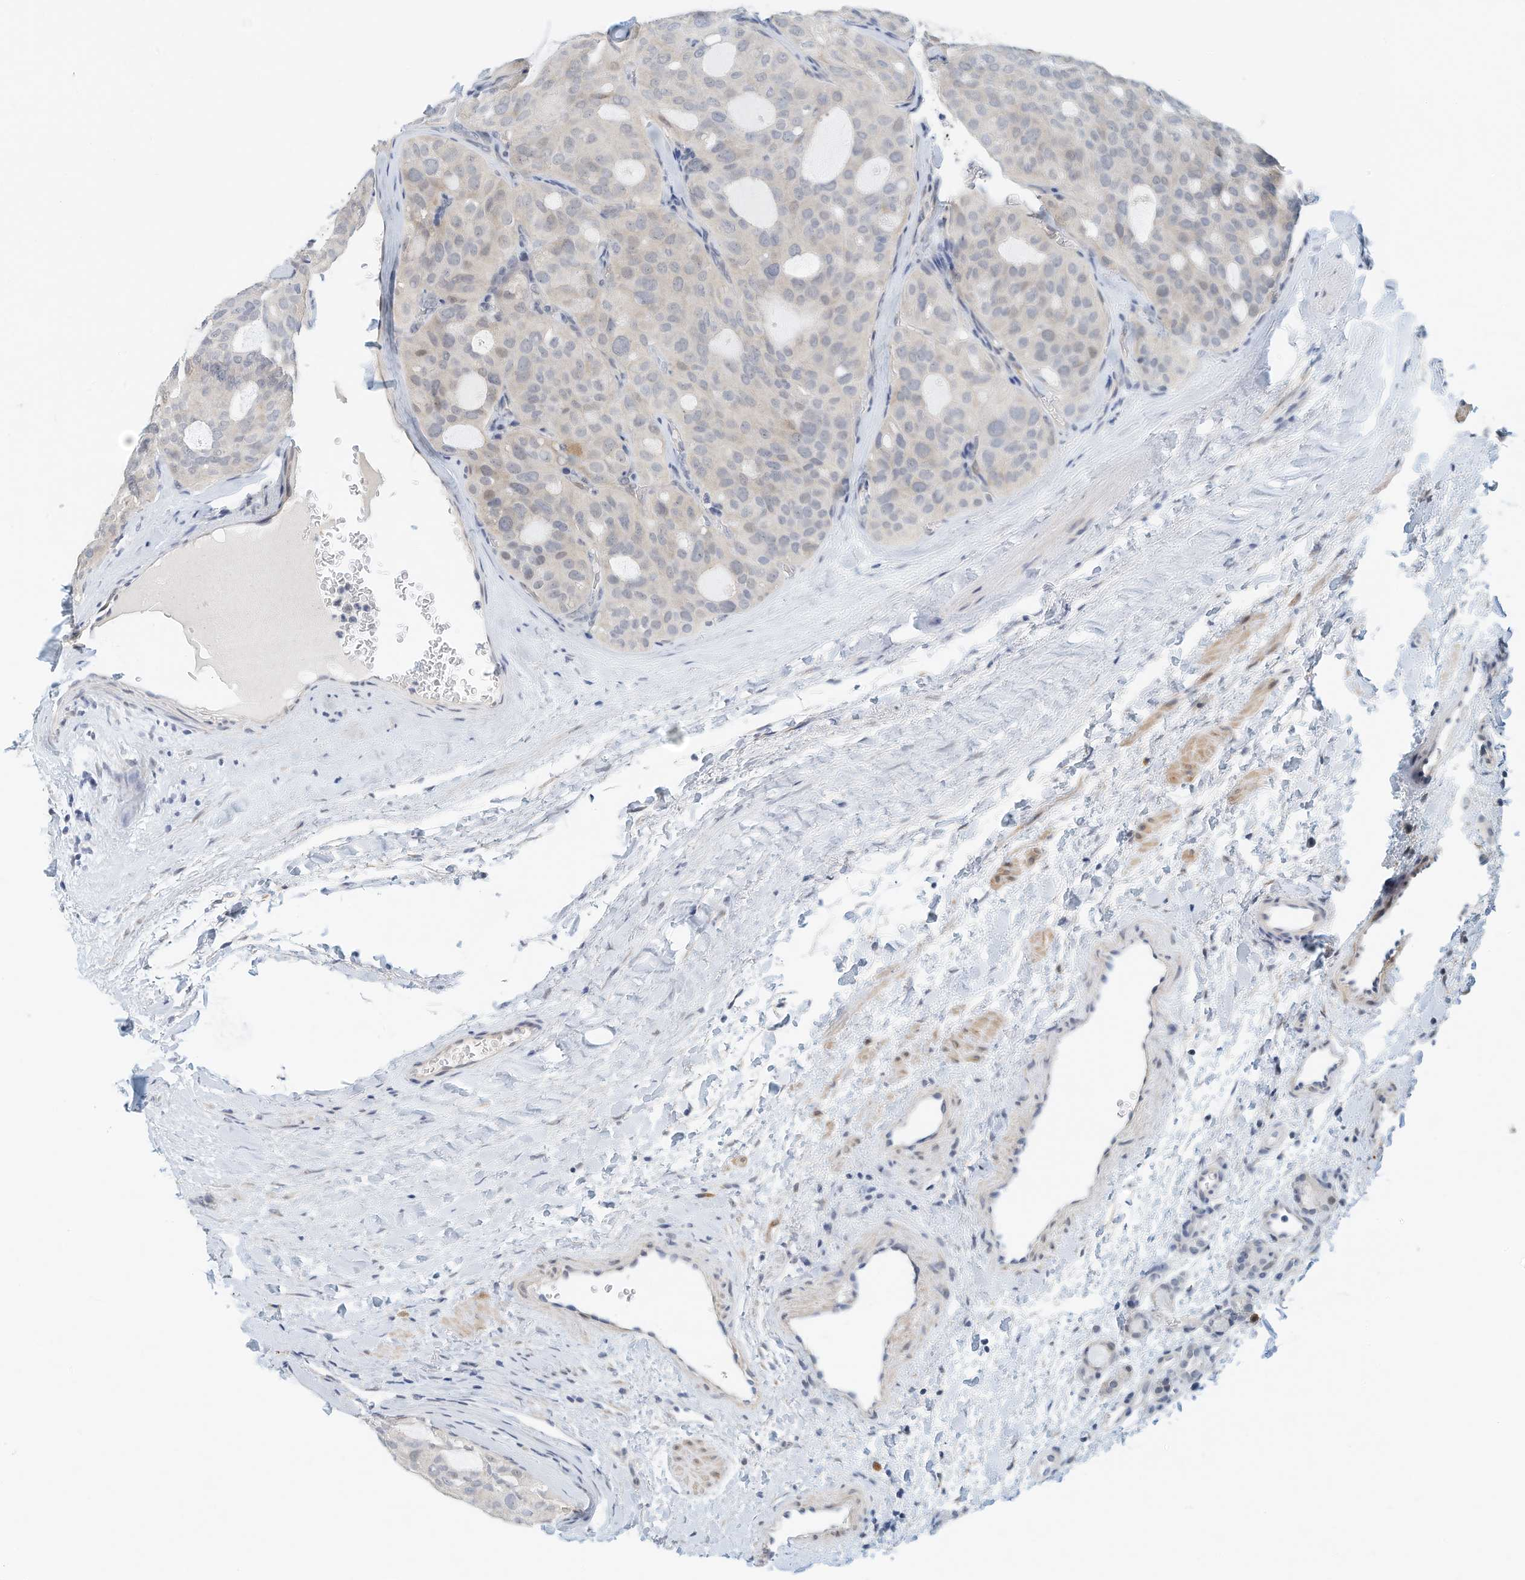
{"staining": {"intensity": "negative", "quantity": "none", "location": "none"}, "tissue": "thyroid cancer", "cell_type": "Tumor cells", "image_type": "cancer", "snomed": [{"axis": "morphology", "description": "Follicular adenoma carcinoma, NOS"}, {"axis": "topography", "description": "Thyroid gland"}], "caption": "This is an immunohistochemistry (IHC) histopathology image of thyroid follicular adenoma carcinoma. There is no positivity in tumor cells.", "gene": "ARHGAP28", "patient": {"sex": "male", "age": 75}}